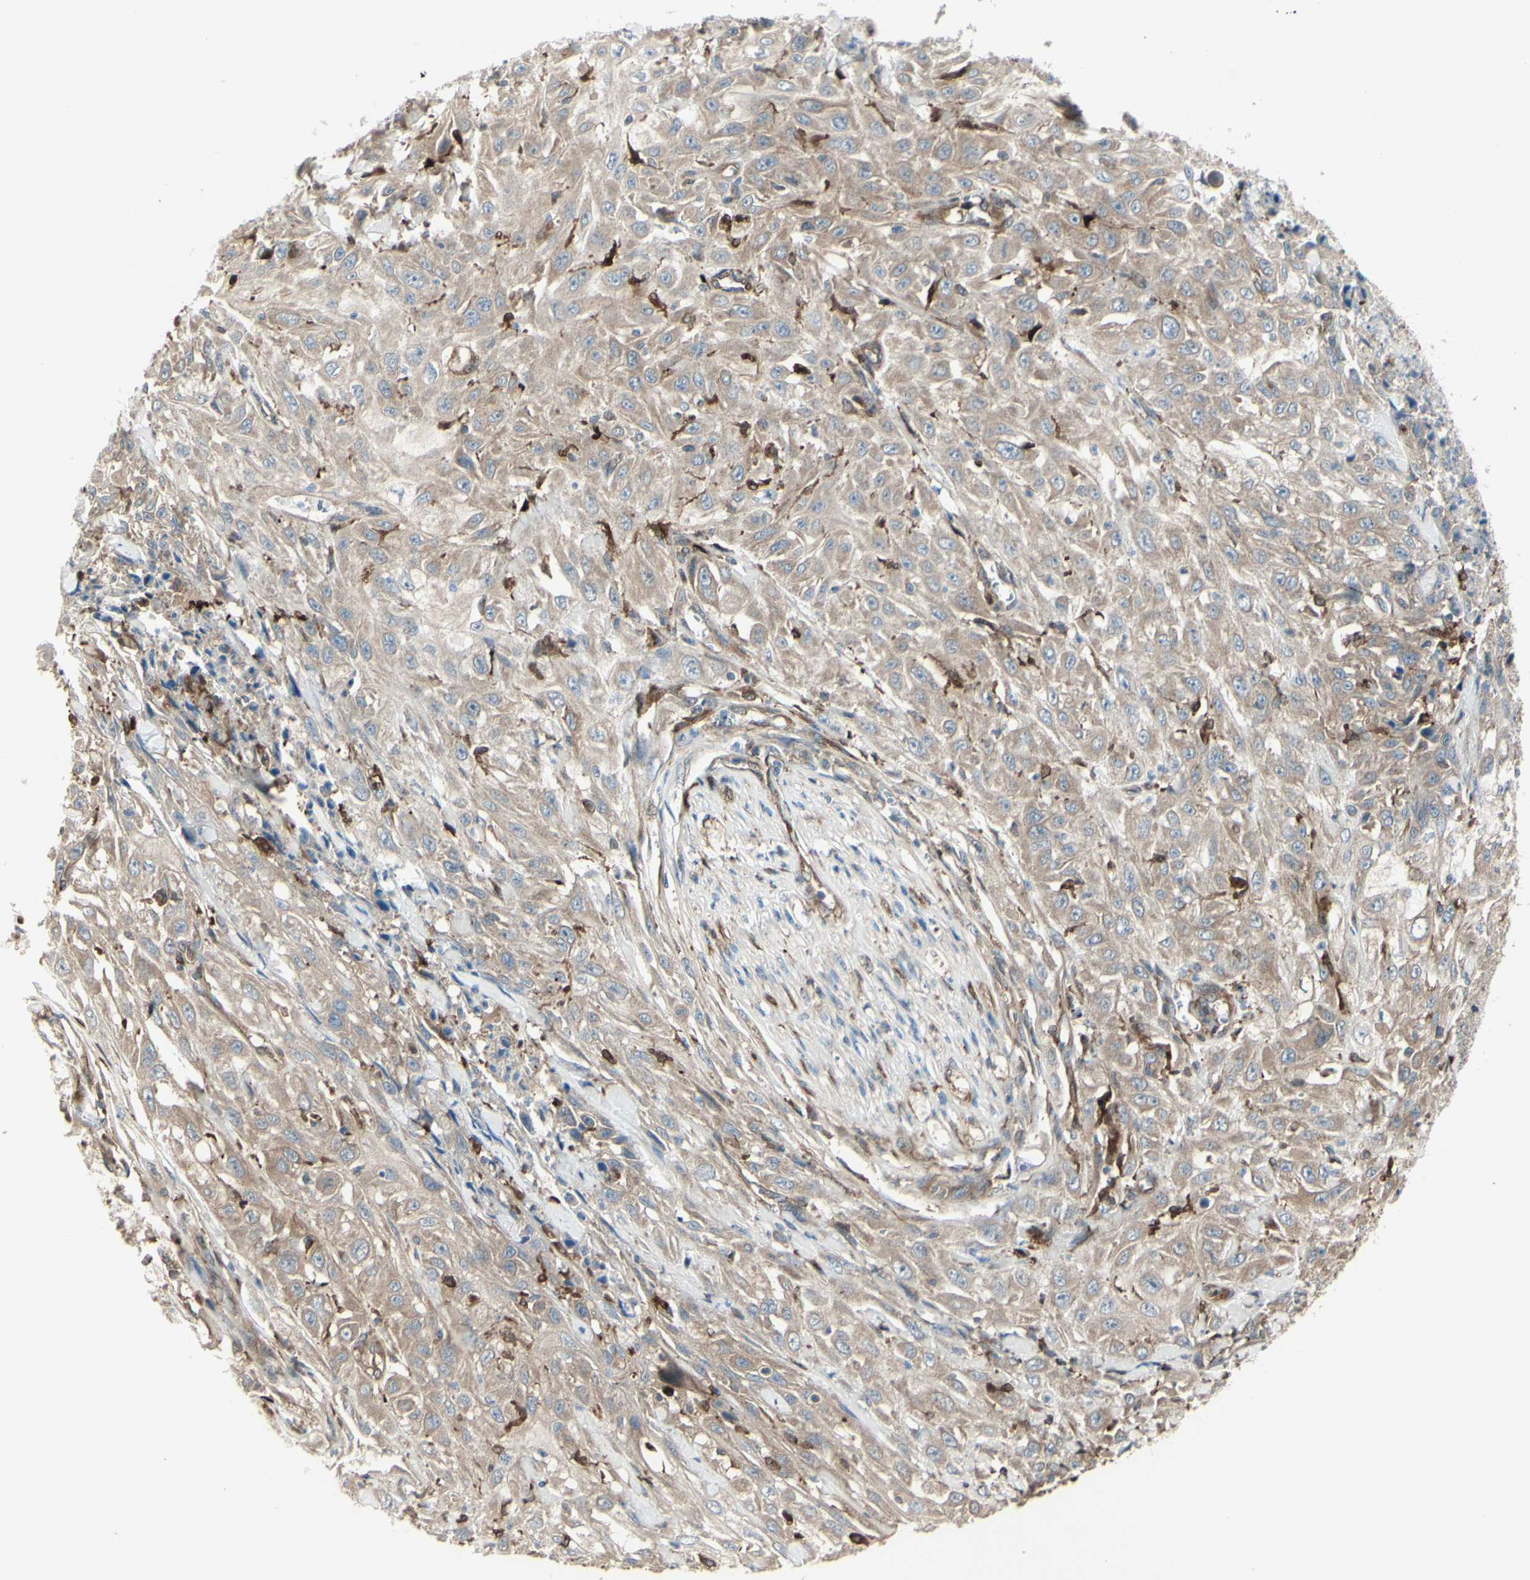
{"staining": {"intensity": "weak", "quantity": ">75%", "location": "cytoplasmic/membranous"}, "tissue": "skin cancer", "cell_type": "Tumor cells", "image_type": "cancer", "snomed": [{"axis": "morphology", "description": "Squamous cell carcinoma, NOS"}, {"axis": "morphology", "description": "Squamous cell carcinoma, metastatic, NOS"}, {"axis": "topography", "description": "Skin"}, {"axis": "topography", "description": "Lymph node"}], "caption": "Brown immunohistochemical staining in skin squamous cell carcinoma displays weak cytoplasmic/membranous staining in about >75% of tumor cells.", "gene": "IGSF9B", "patient": {"sex": "male", "age": 75}}